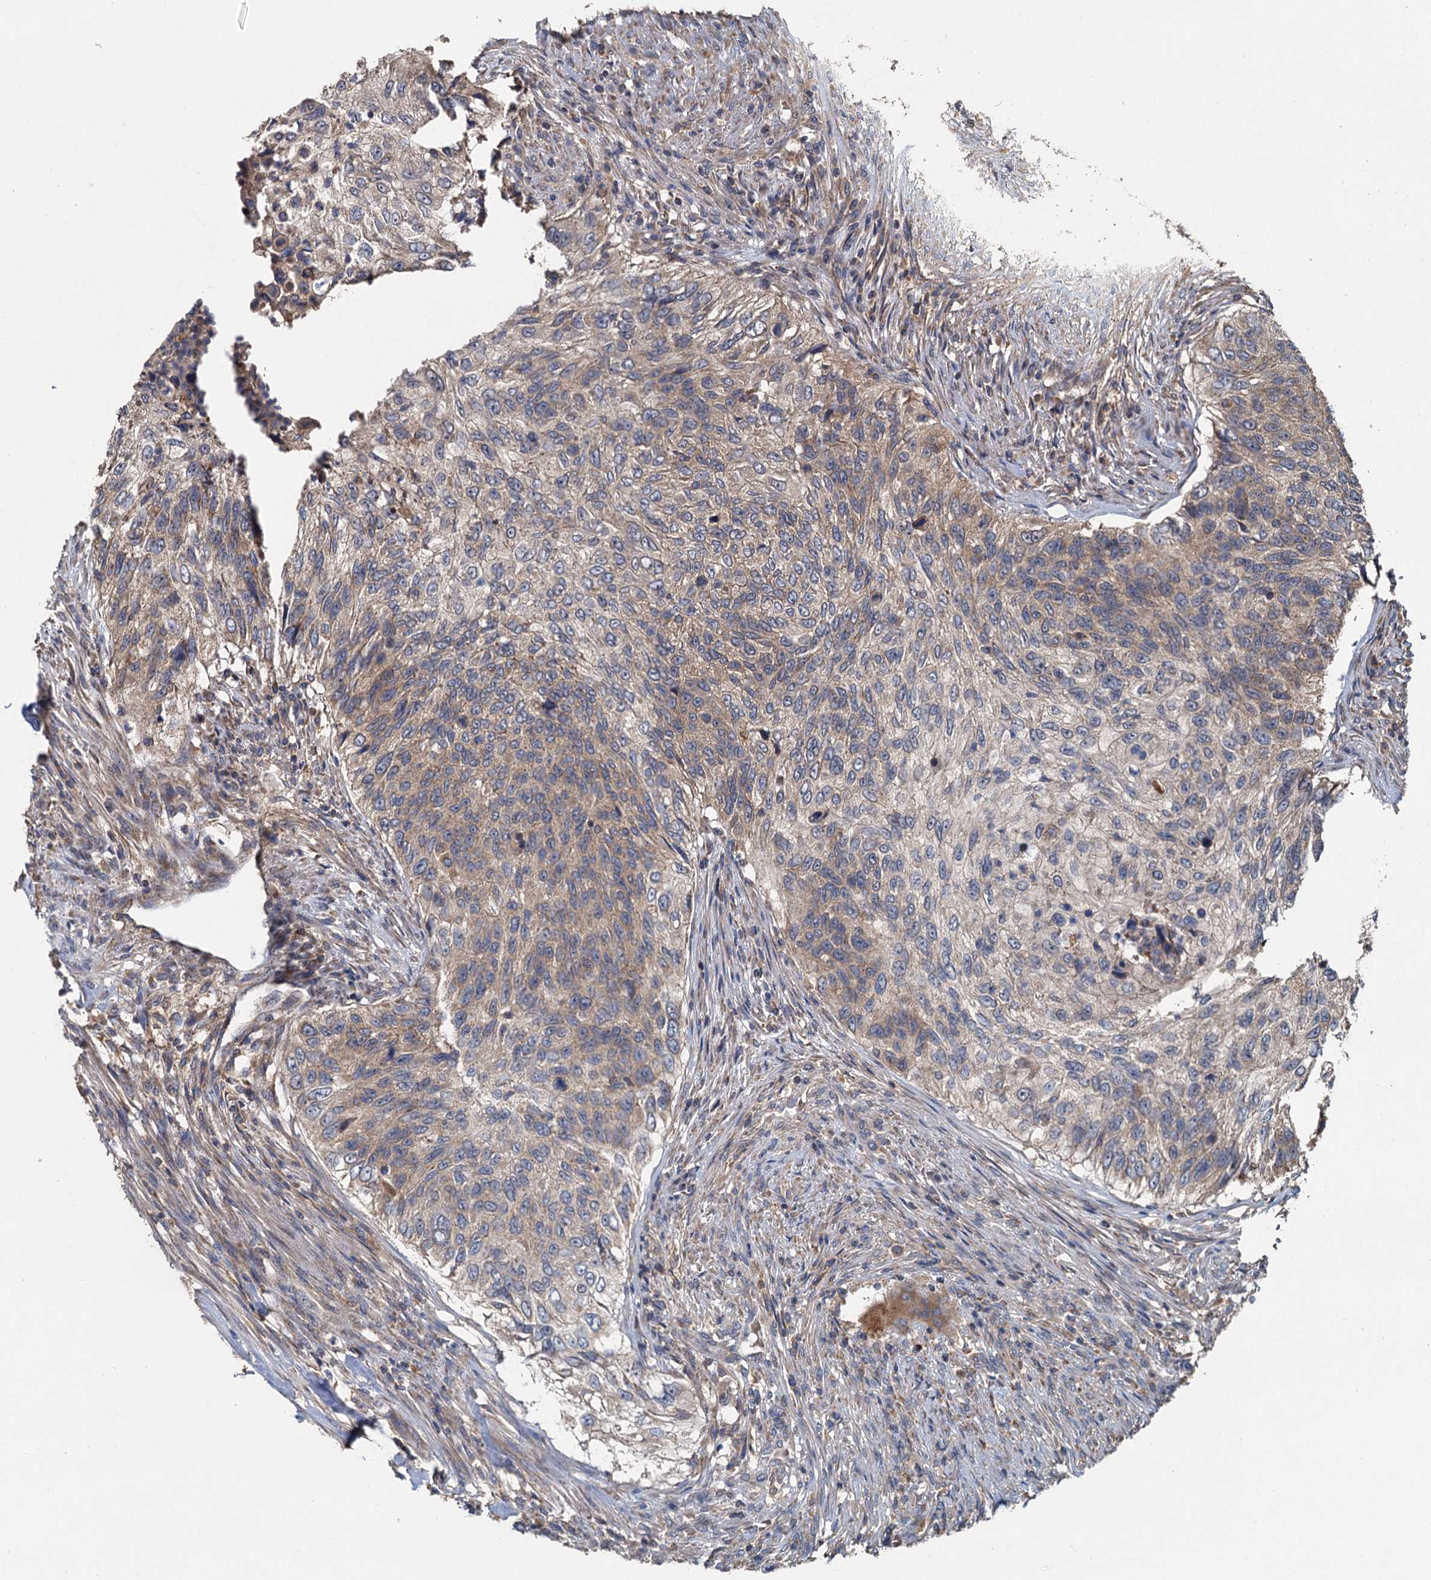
{"staining": {"intensity": "weak", "quantity": "25%-75%", "location": "cytoplasmic/membranous"}, "tissue": "urothelial cancer", "cell_type": "Tumor cells", "image_type": "cancer", "snomed": [{"axis": "morphology", "description": "Urothelial carcinoma, High grade"}, {"axis": "topography", "description": "Urinary bladder"}], "caption": "A brown stain highlights weak cytoplasmic/membranous expression of a protein in high-grade urothelial carcinoma tumor cells. (DAB (3,3'-diaminobenzidine) IHC with brightfield microscopy, high magnification).", "gene": "OTUB1", "patient": {"sex": "female", "age": 60}}